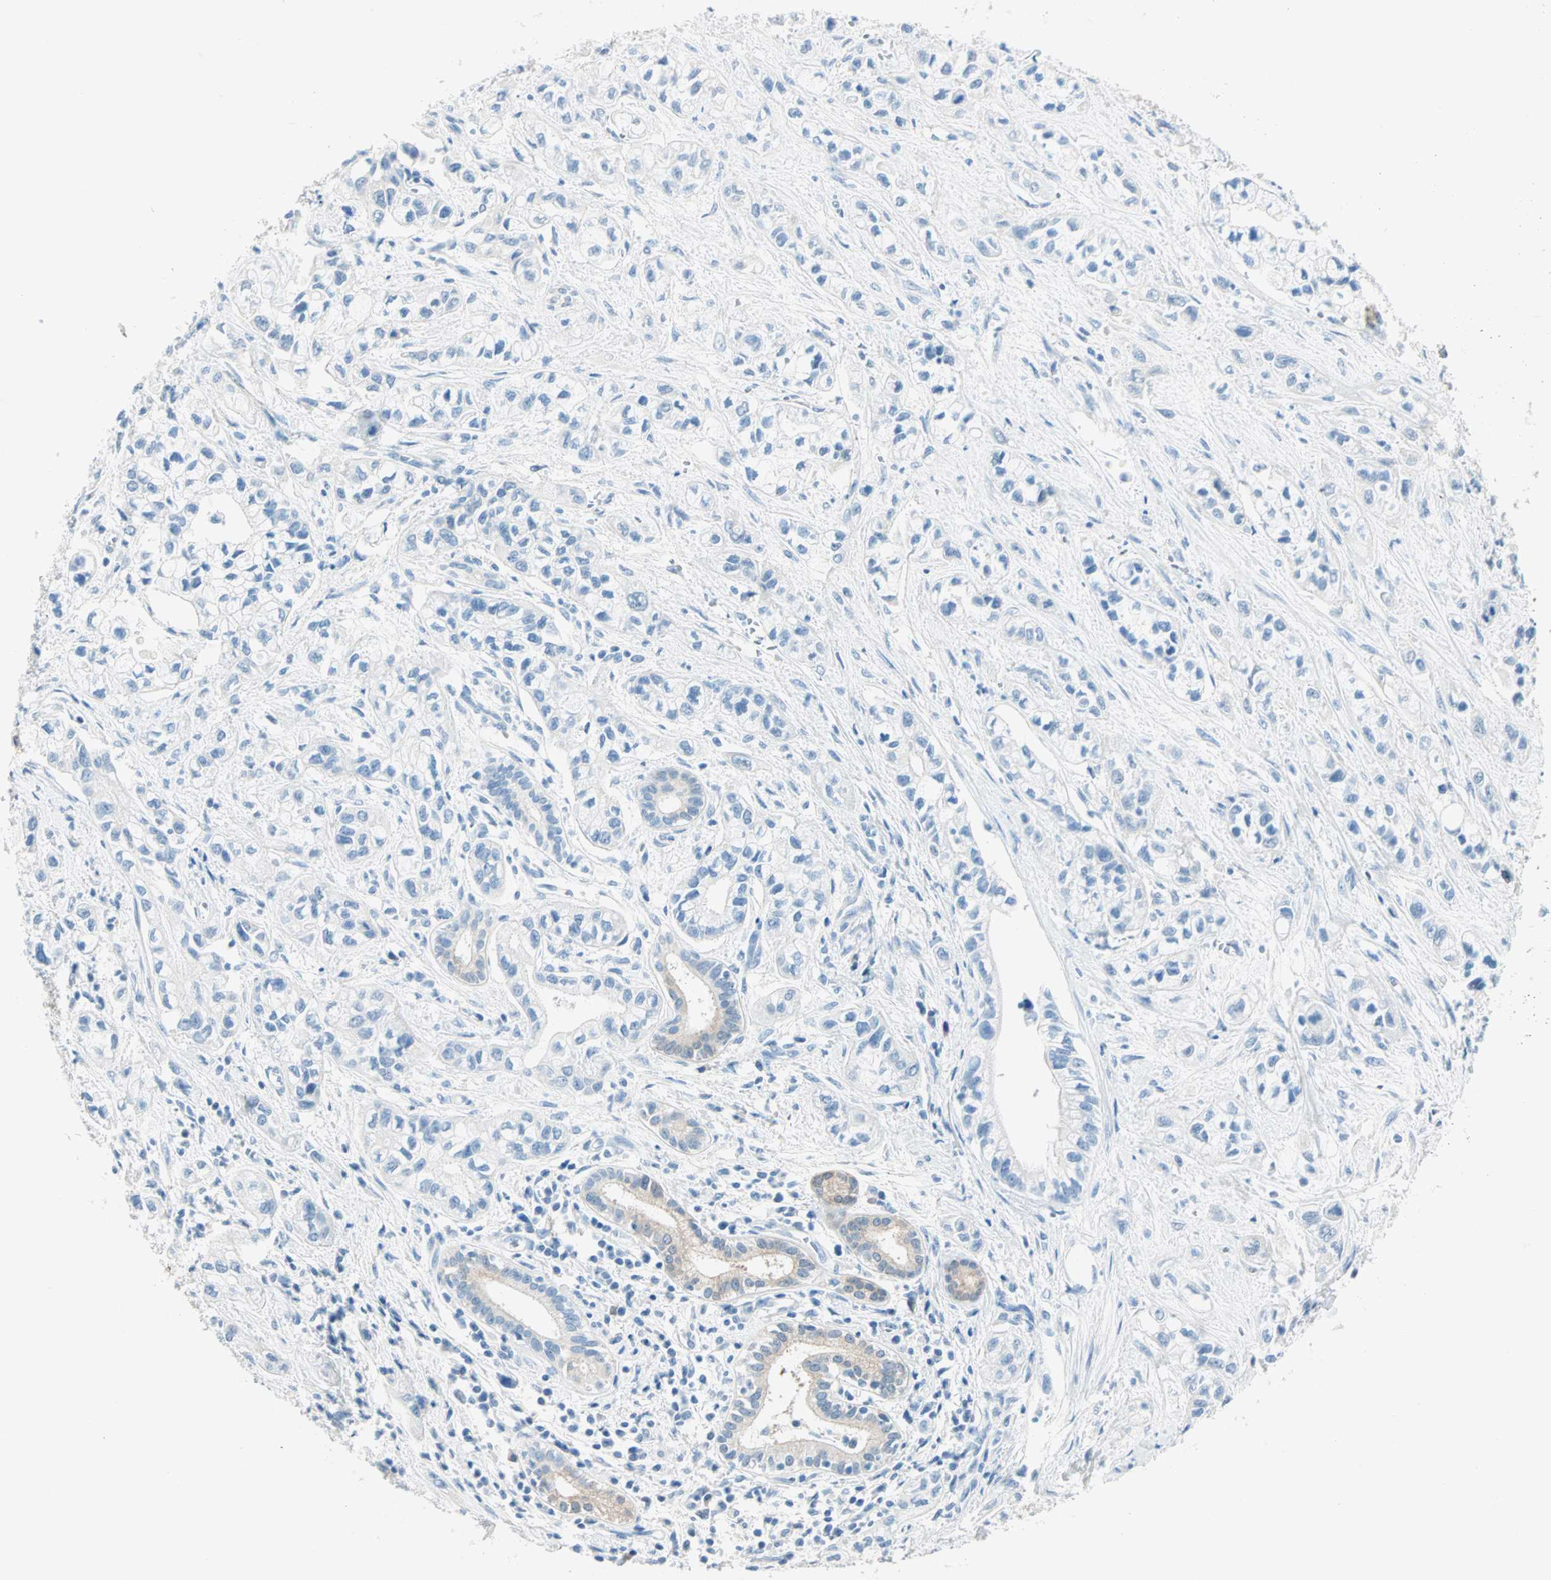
{"staining": {"intensity": "negative", "quantity": "none", "location": "none"}, "tissue": "pancreatic cancer", "cell_type": "Tumor cells", "image_type": "cancer", "snomed": [{"axis": "morphology", "description": "Adenocarcinoma, NOS"}, {"axis": "topography", "description": "Pancreas"}], "caption": "High magnification brightfield microscopy of pancreatic cancer (adenocarcinoma) stained with DAB (3,3'-diaminobenzidine) (brown) and counterstained with hematoxylin (blue): tumor cells show no significant staining.", "gene": "ATF6", "patient": {"sex": "male", "age": 74}}